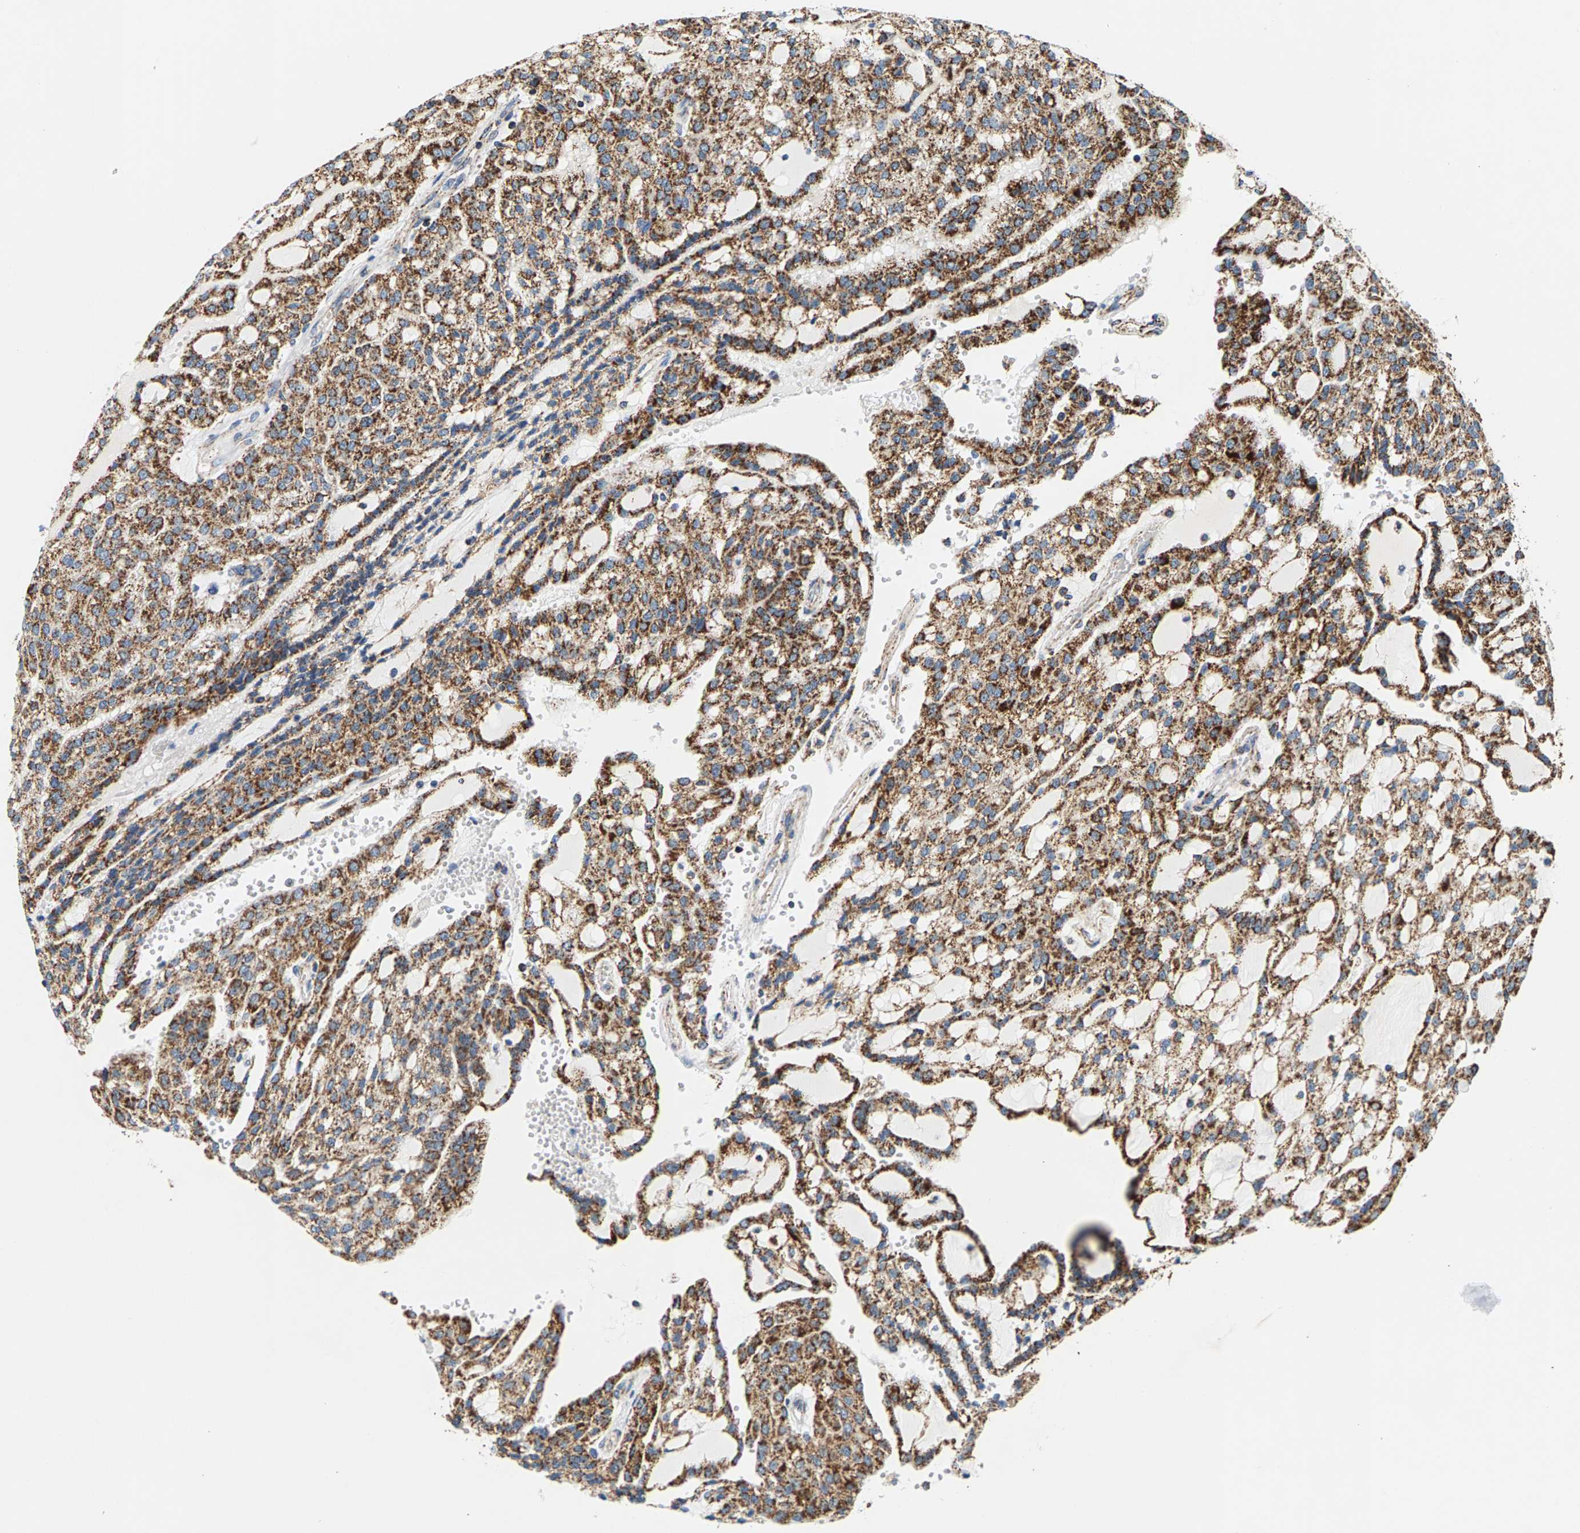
{"staining": {"intensity": "moderate", "quantity": ">75%", "location": "cytoplasmic/membranous"}, "tissue": "renal cancer", "cell_type": "Tumor cells", "image_type": "cancer", "snomed": [{"axis": "morphology", "description": "Adenocarcinoma, NOS"}, {"axis": "topography", "description": "Kidney"}], "caption": "Immunohistochemical staining of human renal adenocarcinoma reveals medium levels of moderate cytoplasmic/membranous protein positivity in about >75% of tumor cells.", "gene": "PDE1A", "patient": {"sex": "male", "age": 63}}